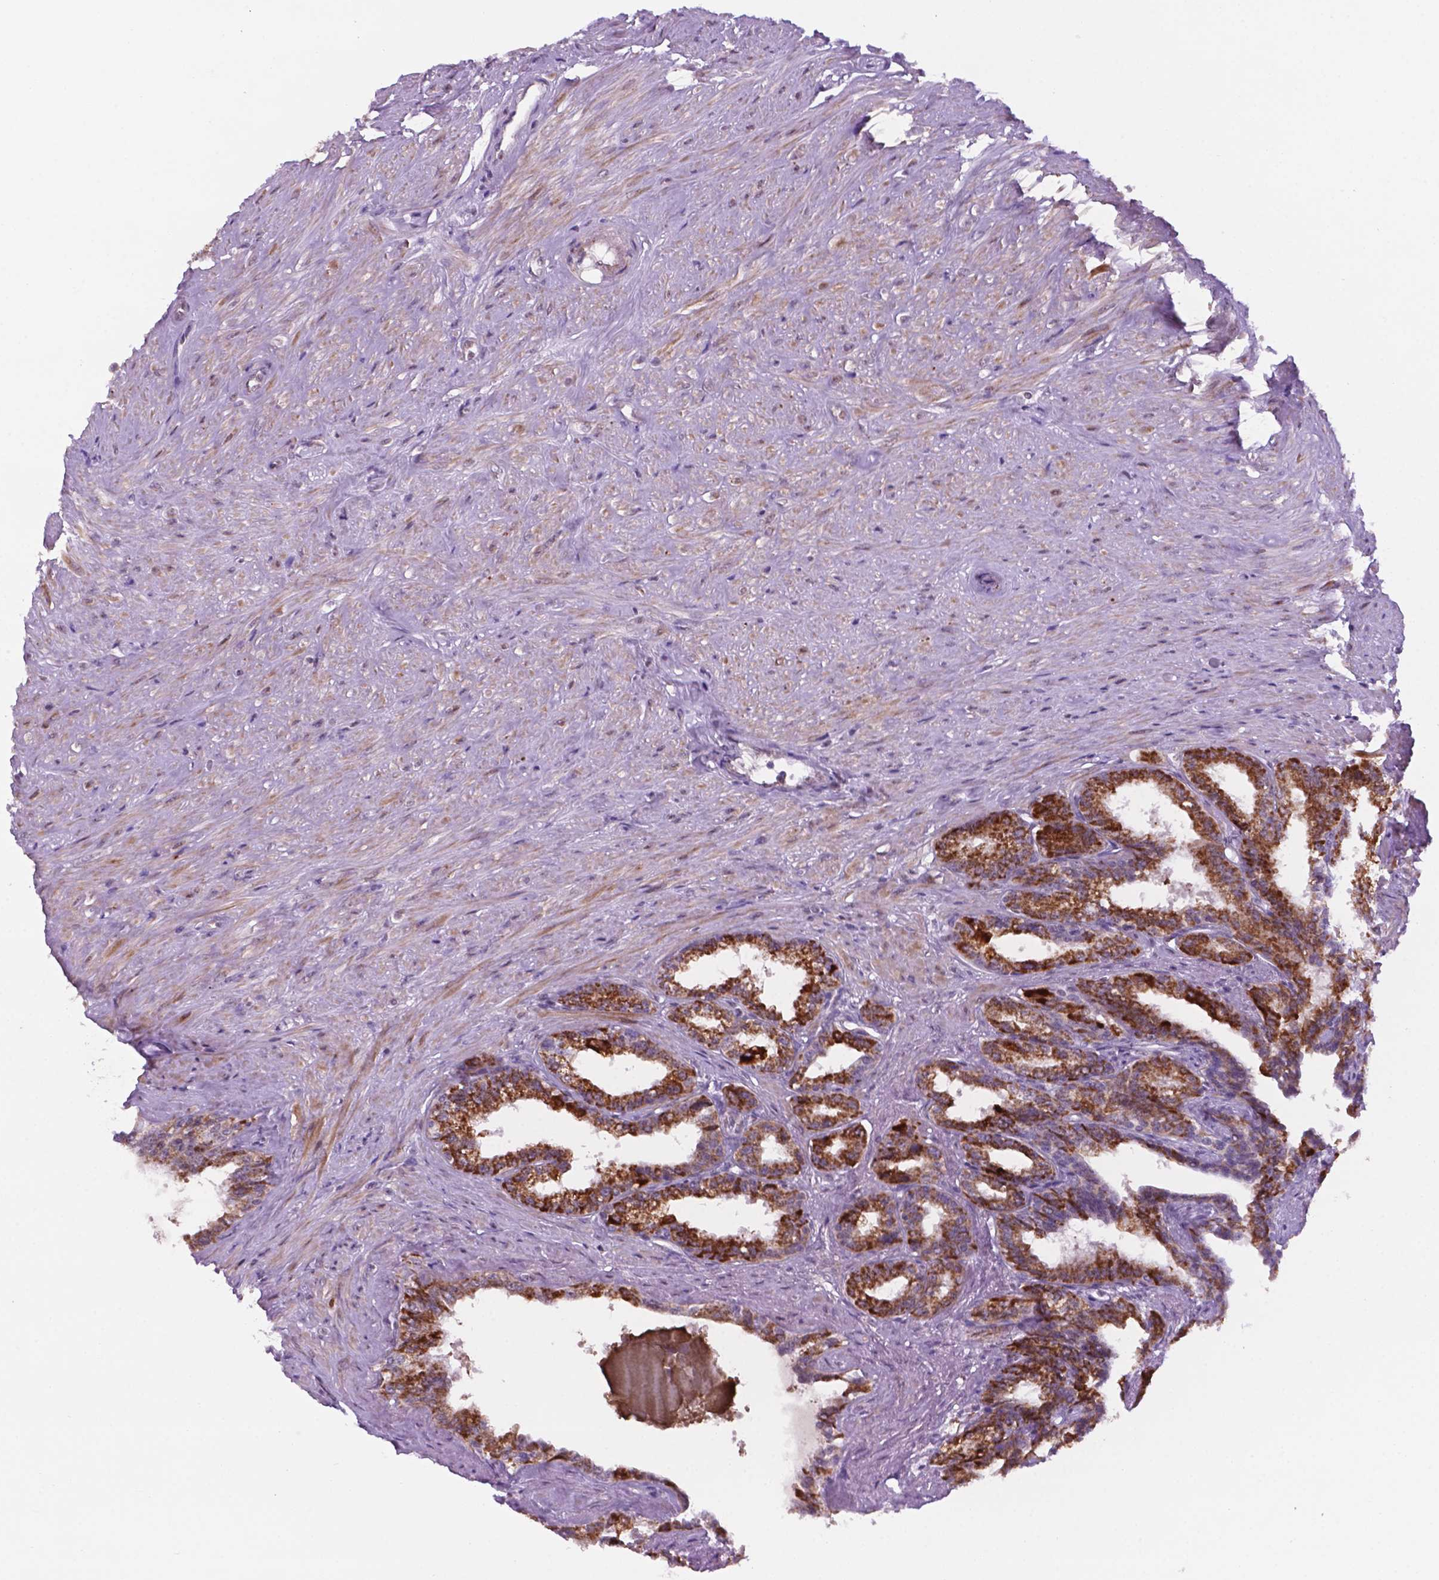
{"staining": {"intensity": "strong", "quantity": ">75%", "location": "cytoplasmic/membranous,nuclear"}, "tissue": "seminal vesicle", "cell_type": "Glandular cells", "image_type": "normal", "snomed": [{"axis": "morphology", "description": "Normal tissue, NOS"}, {"axis": "morphology", "description": "Urothelial carcinoma, NOS"}, {"axis": "topography", "description": "Urinary bladder"}, {"axis": "topography", "description": "Seminal veicle"}], "caption": "Glandular cells show high levels of strong cytoplasmic/membranous,nuclear staining in approximately >75% of cells in benign human seminal vesicle. (Stains: DAB in brown, nuclei in blue, Microscopy: brightfield microscopy at high magnification).", "gene": "C18orf21", "patient": {"sex": "male", "age": 76}}